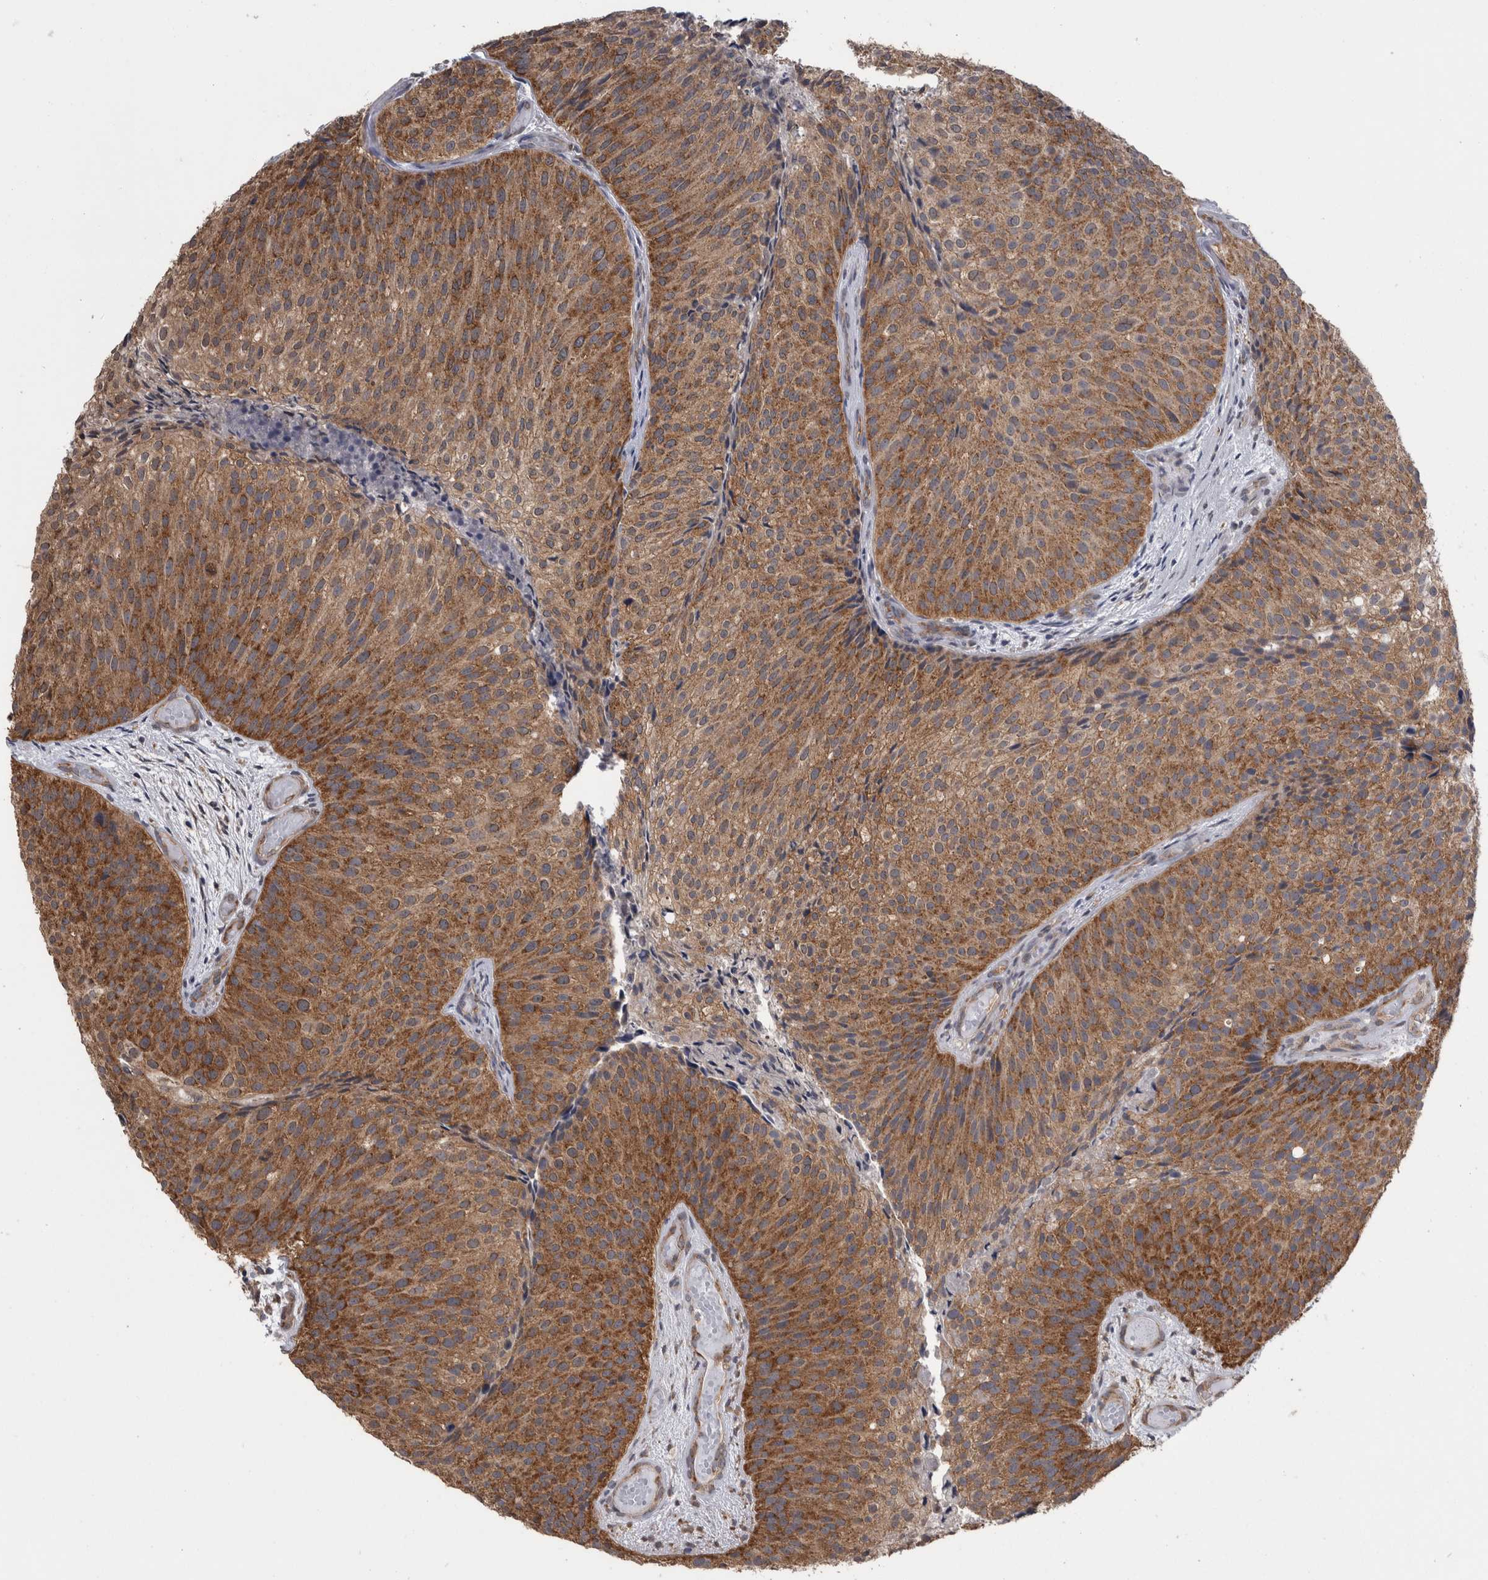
{"staining": {"intensity": "strong", "quantity": ">75%", "location": "cytoplasmic/membranous"}, "tissue": "urothelial cancer", "cell_type": "Tumor cells", "image_type": "cancer", "snomed": [{"axis": "morphology", "description": "Urothelial carcinoma, Low grade"}, {"axis": "topography", "description": "Urinary bladder"}], "caption": "The immunohistochemical stain labels strong cytoplasmic/membranous staining in tumor cells of low-grade urothelial carcinoma tissue.", "gene": "DDX6", "patient": {"sex": "male", "age": 86}}